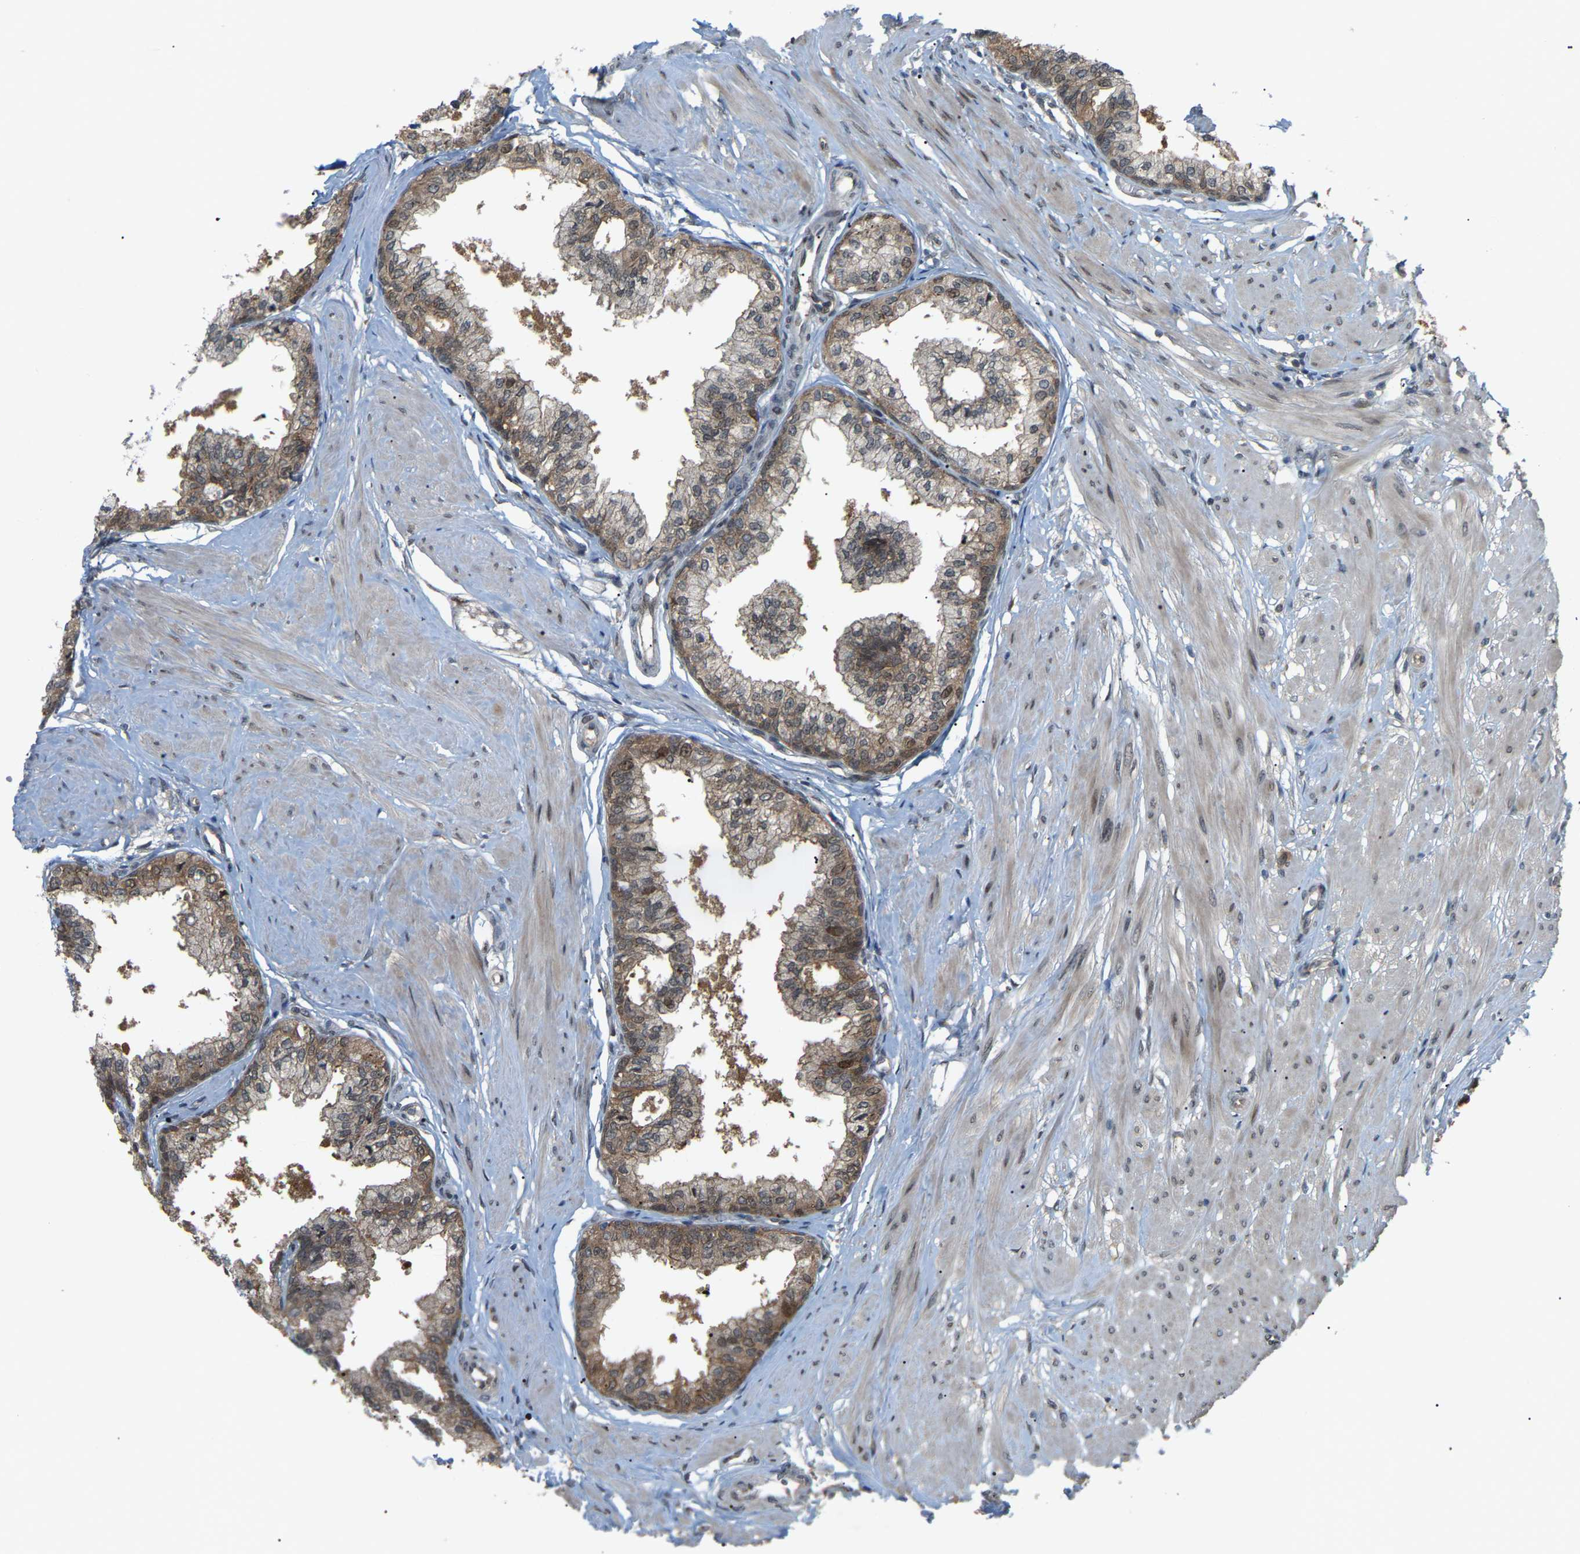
{"staining": {"intensity": "moderate", "quantity": ">75%", "location": "cytoplasmic/membranous"}, "tissue": "seminal vesicle", "cell_type": "Glandular cells", "image_type": "normal", "snomed": [{"axis": "morphology", "description": "Normal tissue, NOS"}, {"axis": "topography", "description": "Prostate"}, {"axis": "topography", "description": "Seminal veicle"}], "caption": "Protein staining reveals moderate cytoplasmic/membranous expression in about >75% of glandular cells in benign seminal vesicle.", "gene": "CROT", "patient": {"sex": "male", "age": 60}}